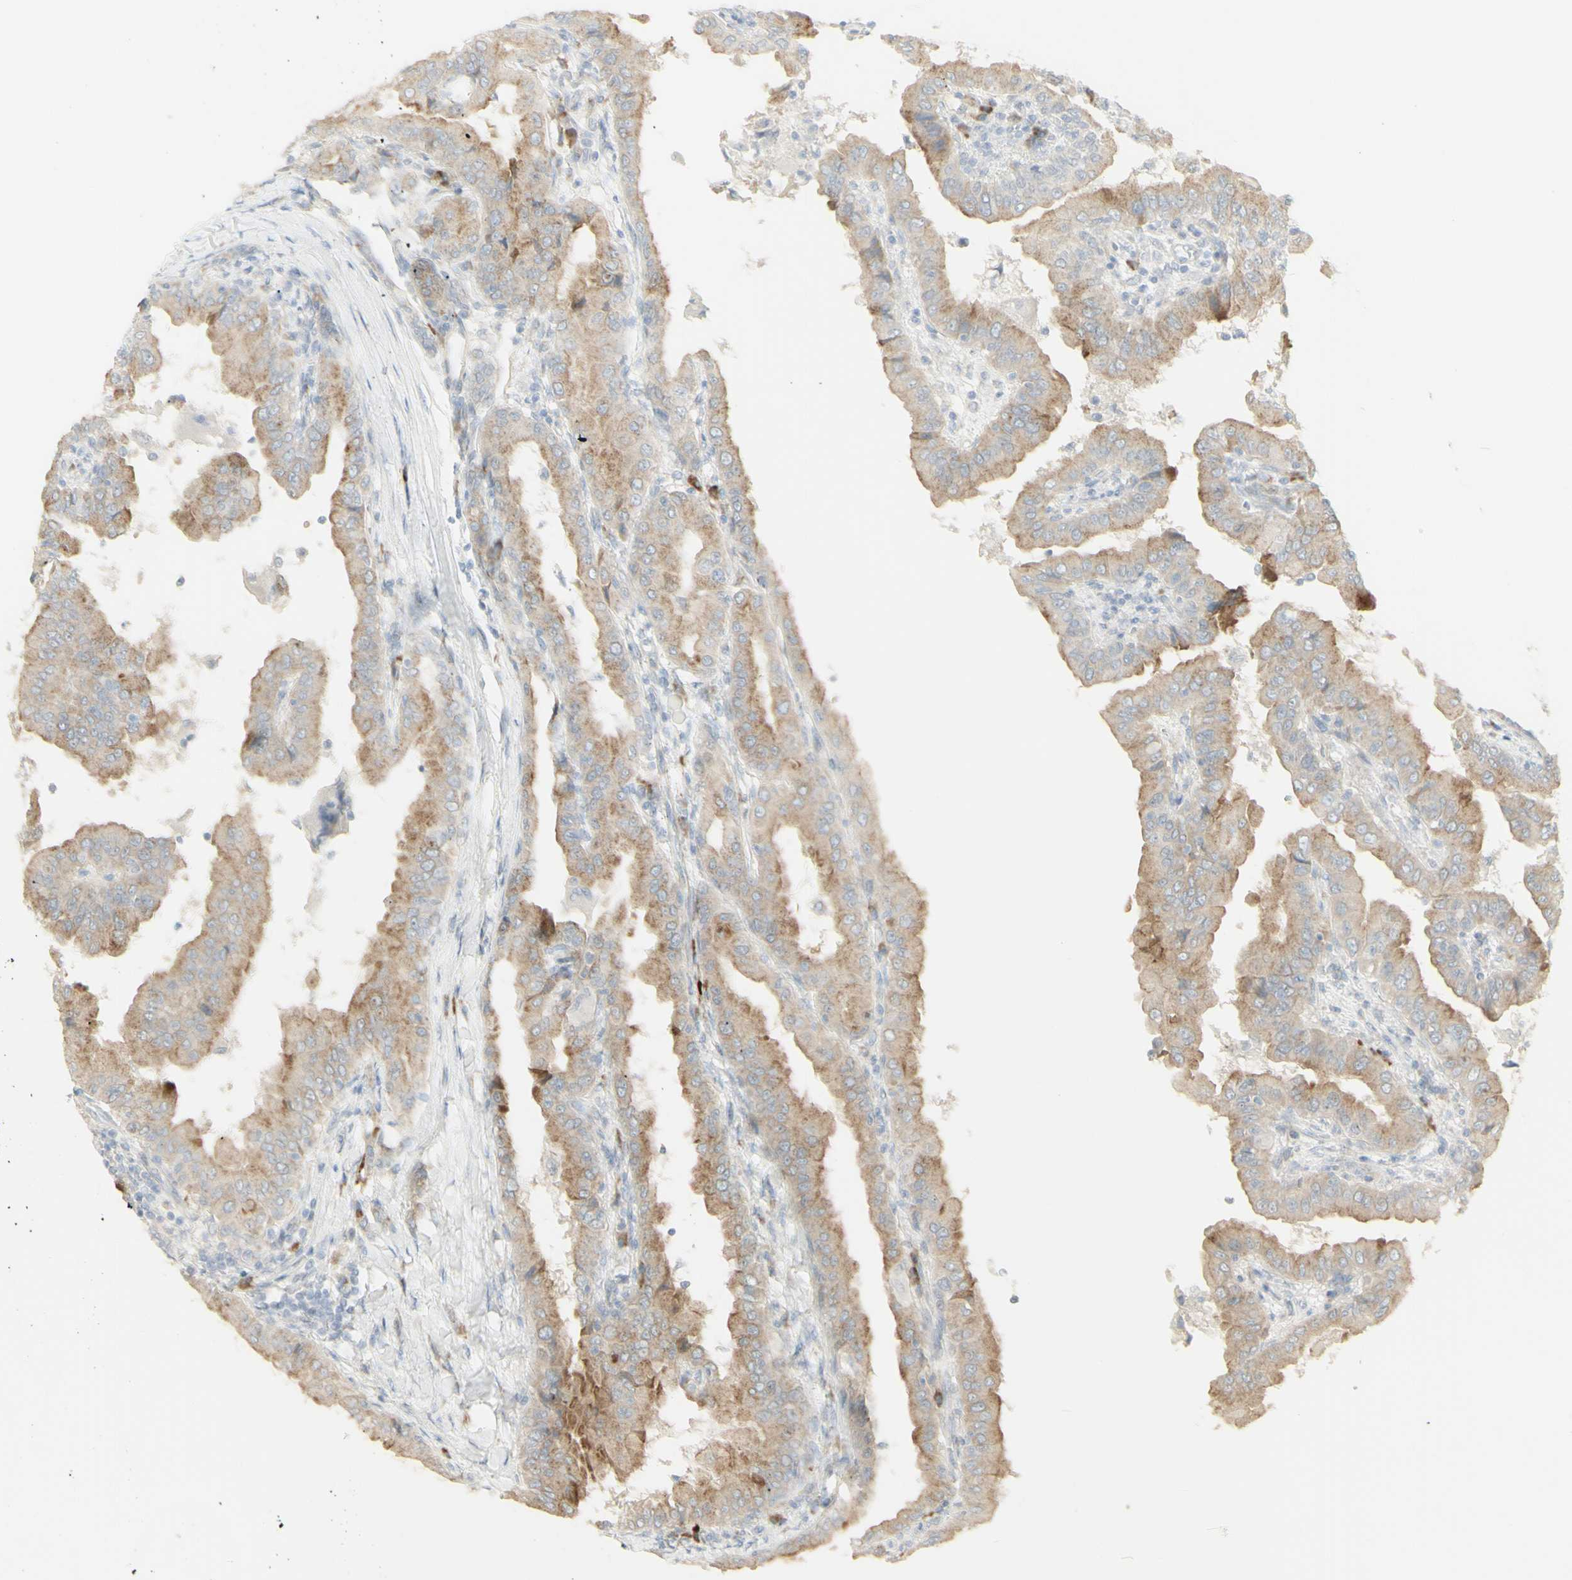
{"staining": {"intensity": "moderate", "quantity": ">75%", "location": "cytoplasmic/membranous"}, "tissue": "thyroid cancer", "cell_type": "Tumor cells", "image_type": "cancer", "snomed": [{"axis": "morphology", "description": "Papillary adenocarcinoma, NOS"}, {"axis": "topography", "description": "Thyroid gland"}], "caption": "Papillary adenocarcinoma (thyroid) stained with immunohistochemistry (IHC) displays moderate cytoplasmic/membranous positivity in about >75% of tumor cells.", "gene": "NDST4", "patient": {"sex": "male", "age": 33}}